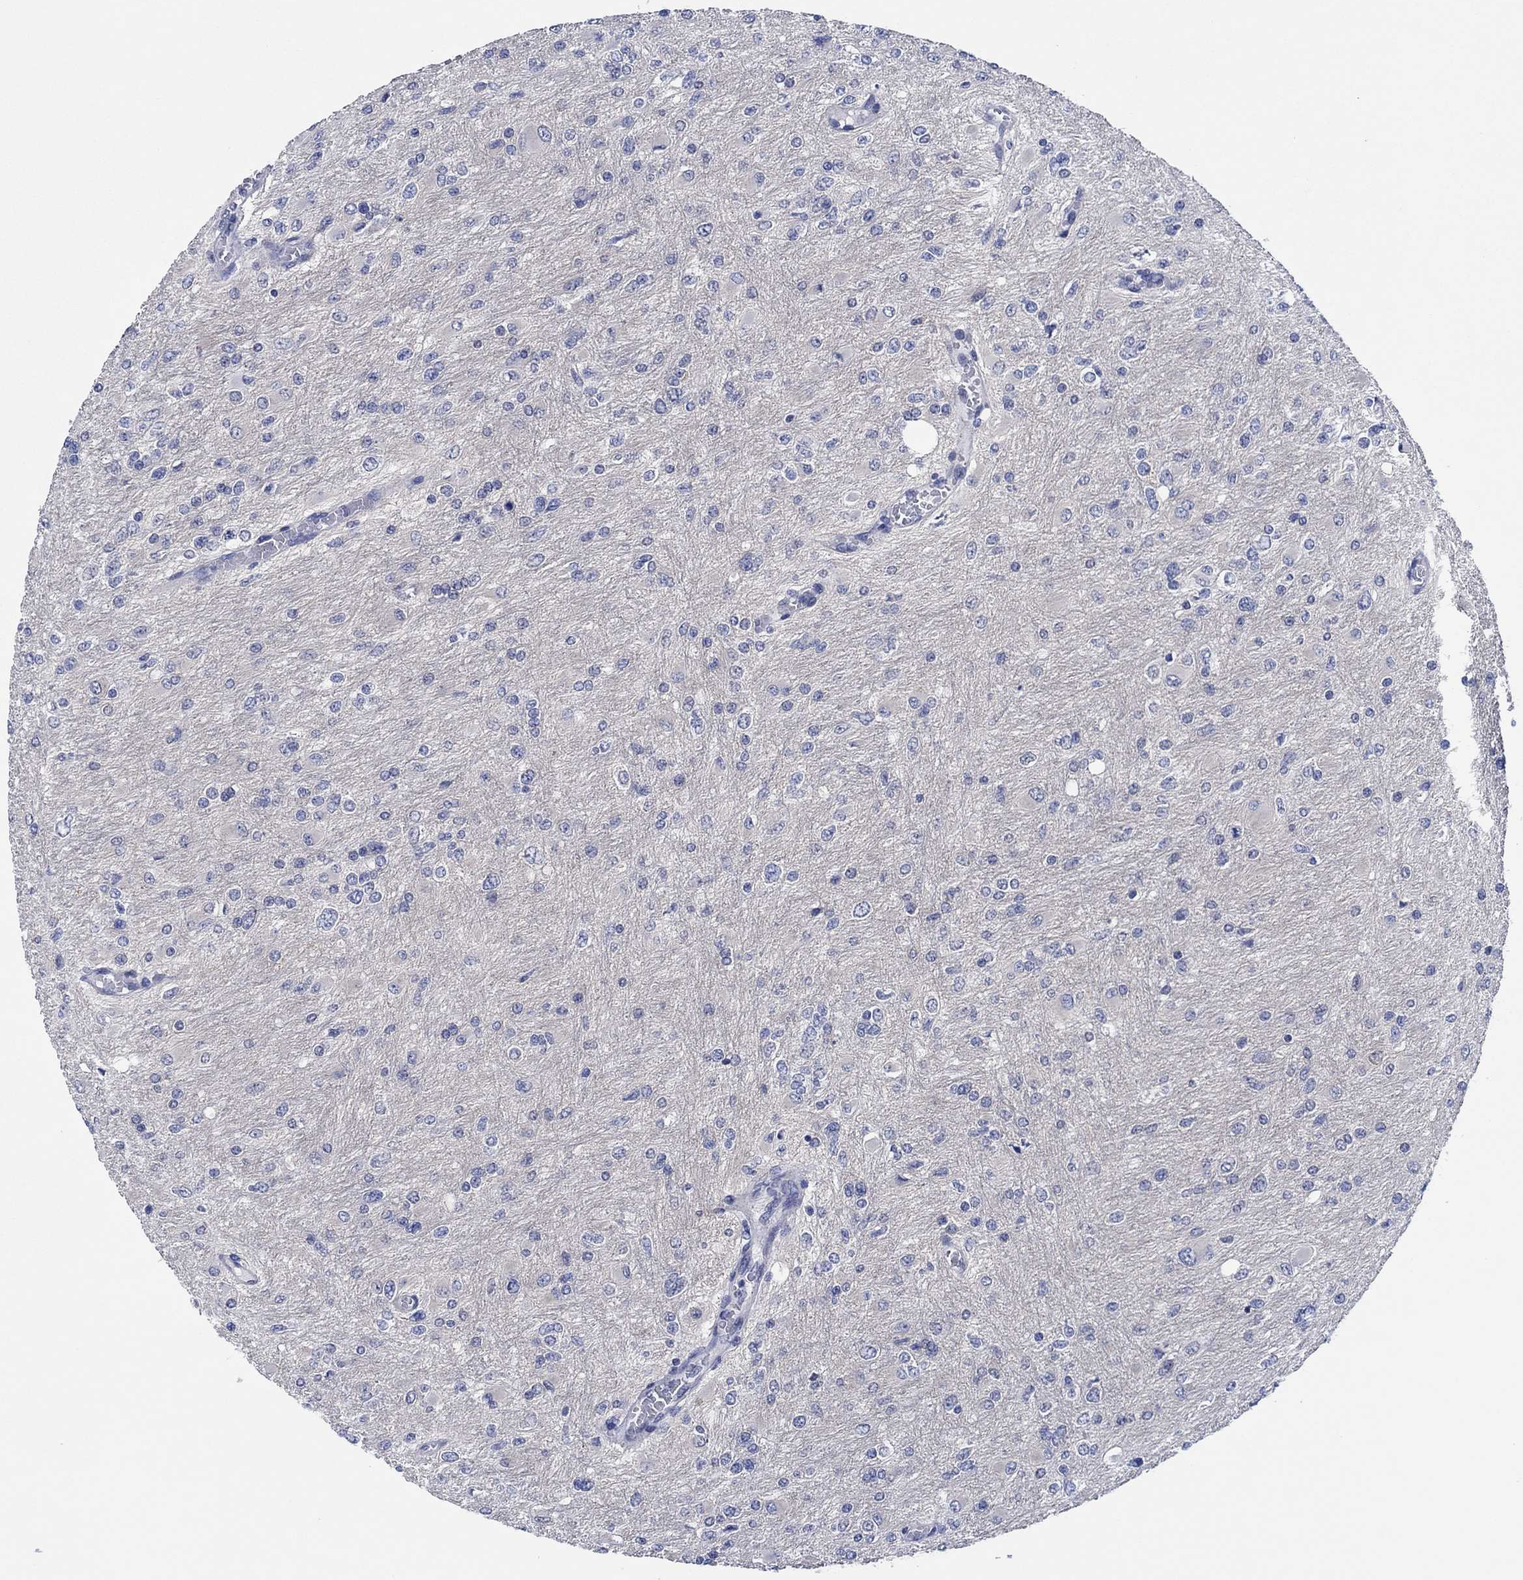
{"staining": {"intensity": "negative", "quantity": "none", "location": "none"}, "tissue": "glioma", "cell_type": "Tumor cells", "image_type": "cancer", "snomed": [{"axis": "morphology", "description": "Glioma, malignant, High grade"}, {"axis": "topography", "description": "Cerebral cortex"}], "caption": "Immunohistochemistry photomicrograph of neoplastic tissue: human glioma stained with DAB displays no significant protein staining in tumor cells.", "gene": "PRRT3", "patient": {"sex": "female", "age": 36}}